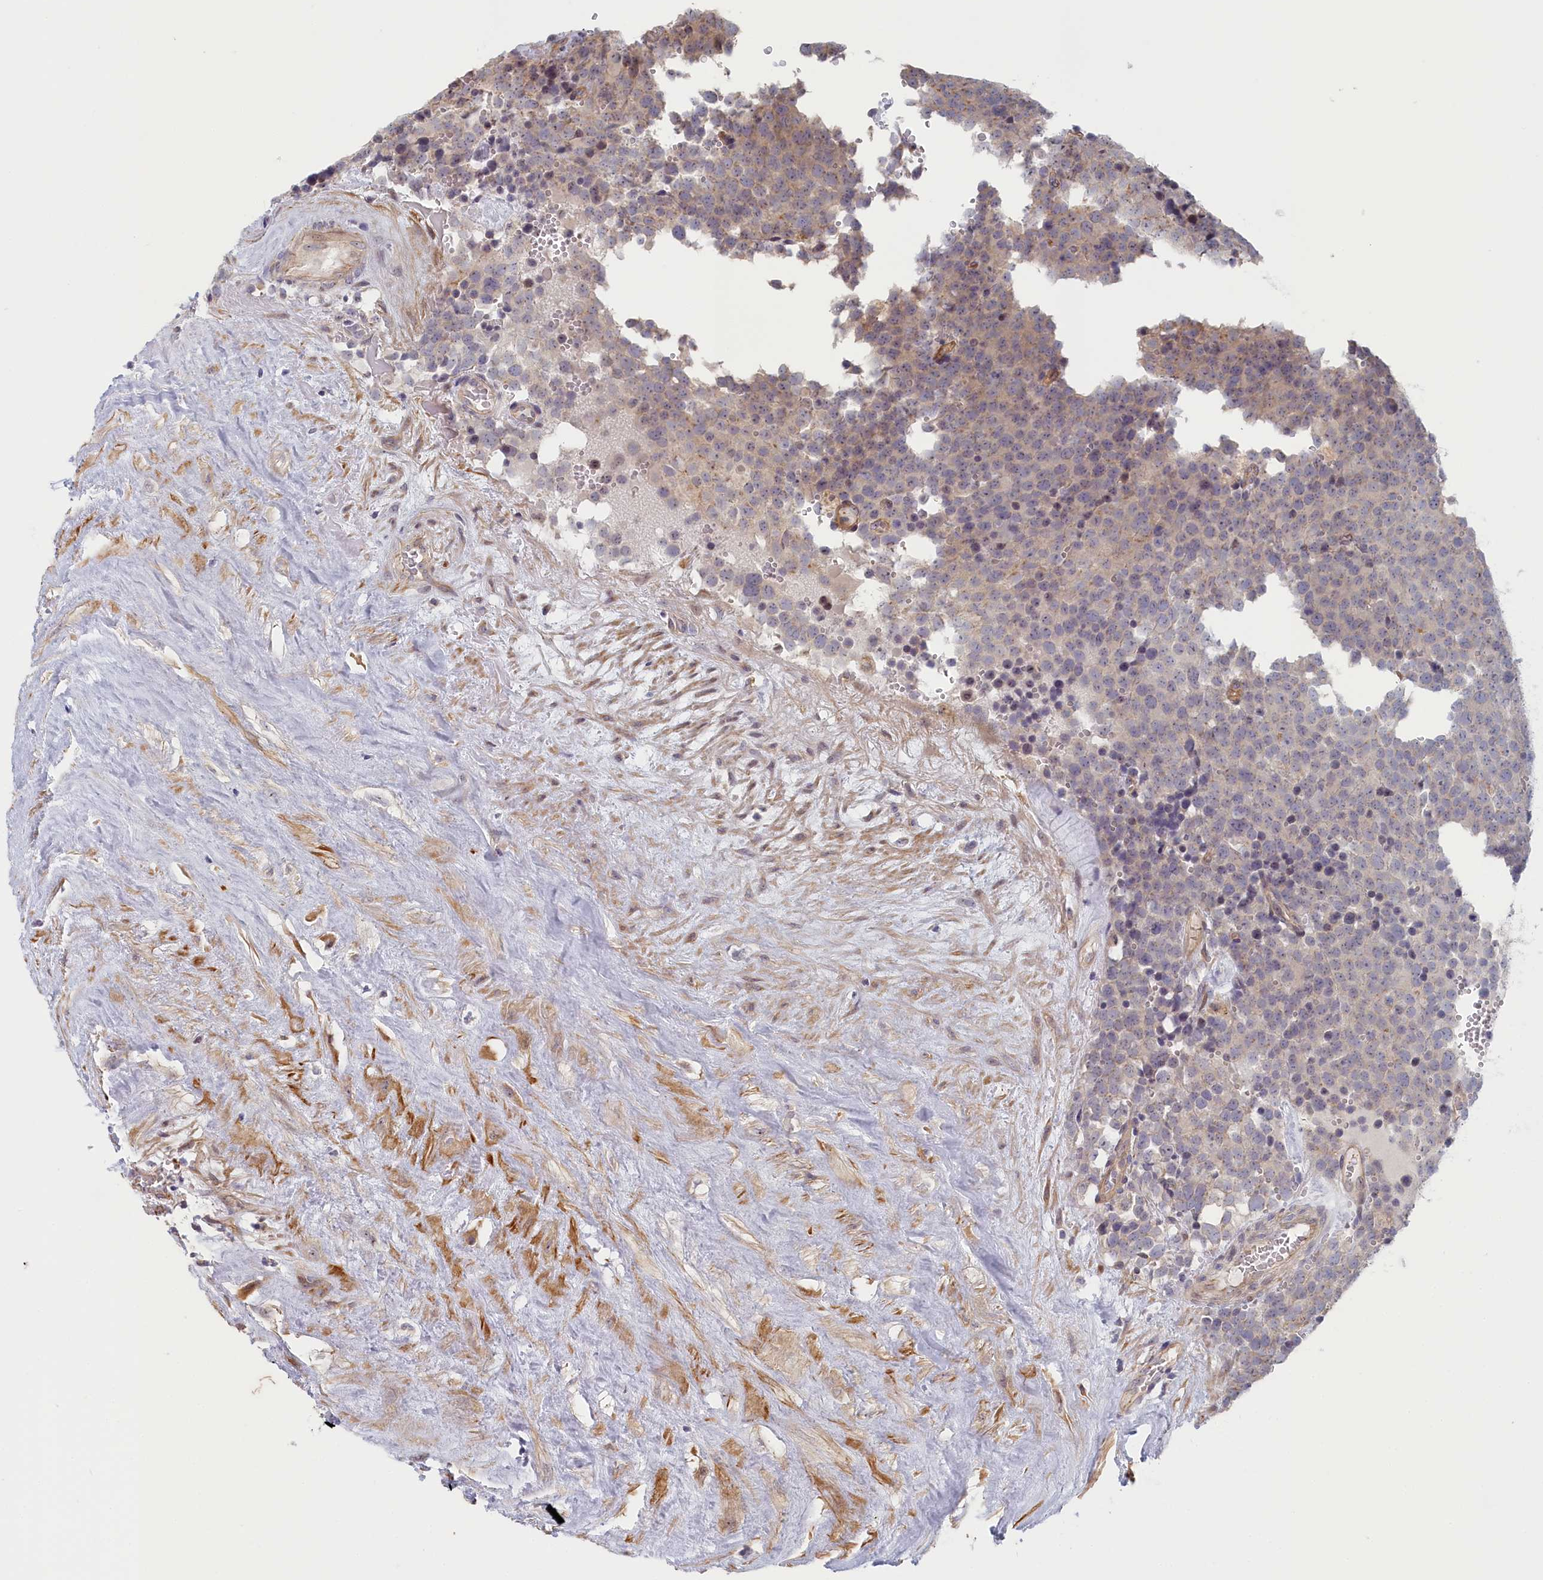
{"staining": {"intensity": "weak", "quantity": "<25%", "location": "cytoplasmic/membranous"}, "tissue": "testis cancer", "cell_type": "Tumor cells", "image_type": "cancer", "snomed": [{"axis": "morphology", "description": "Seminoma, NOS"}, {"axis": "topography", "description": "Testis"}], "caption": "This image is of testis seminoma stained with immunohistochemistry (IHC) to label a protein in brown with the nuclei are counter-stained blue. There is no positivity in tumor cells.", "gene": "INTS4", "patient": {"sex": "male", "age": 71}}